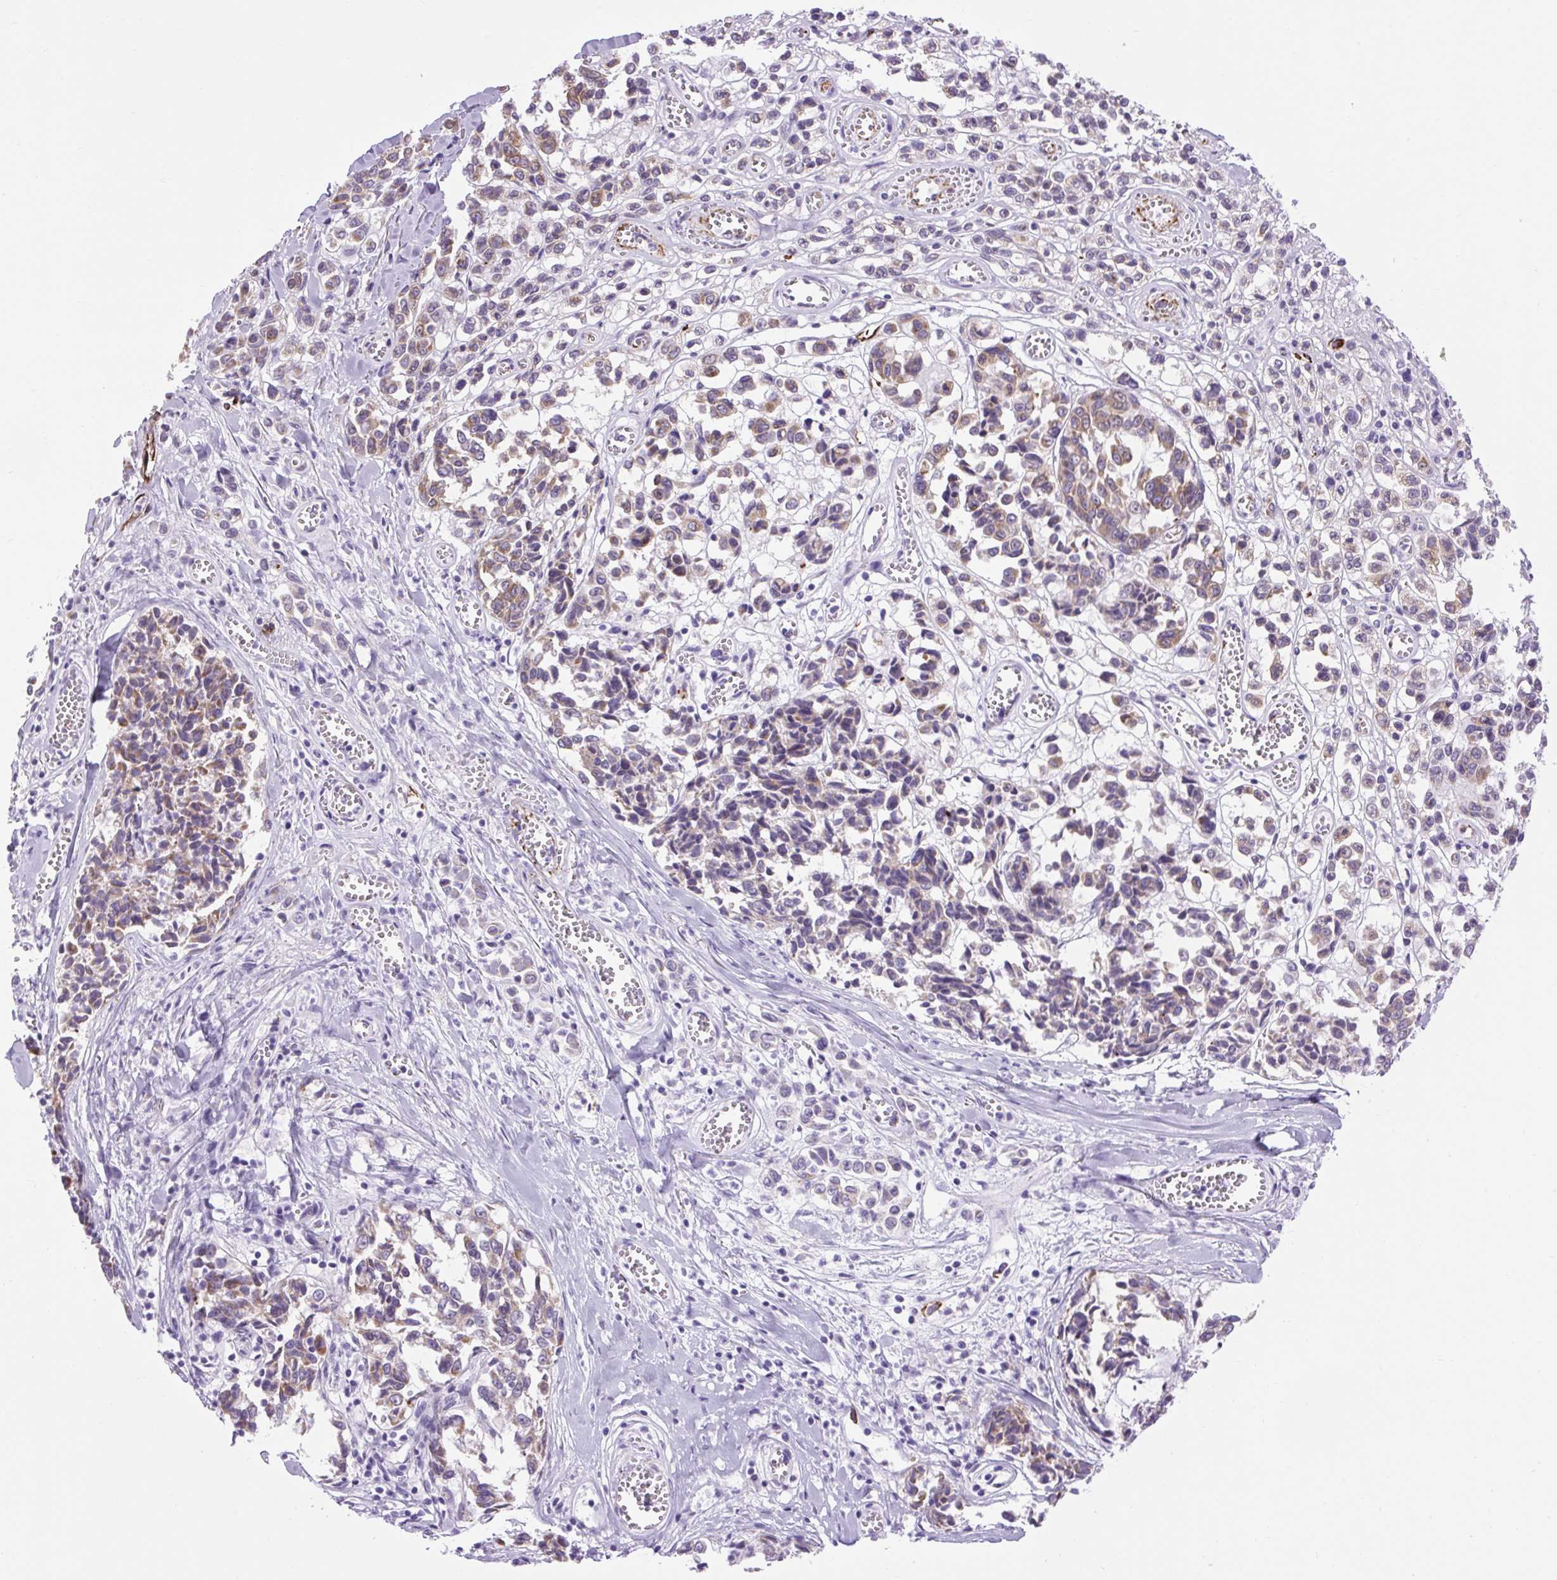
{"staining": {"intensity": "moderate", "quantity": "25%-75%", "location": "cytoplasmic/membranous"}, "tissue": "melanoma", "cell_type": "Tumor cells", "image_type": "cancer", "snomed": [{"axis": "morphology", "description": "Malignant melanoma, NOS"}, {"axis": "topography", "description": "Skin"}], "caption": "A brown stain highlights moderate cytoplasmic/membranous expression of a protein in human melanoma tumor cells.", "gene": "RNASE10", "patient": {"sex": "female", "age": 64}}